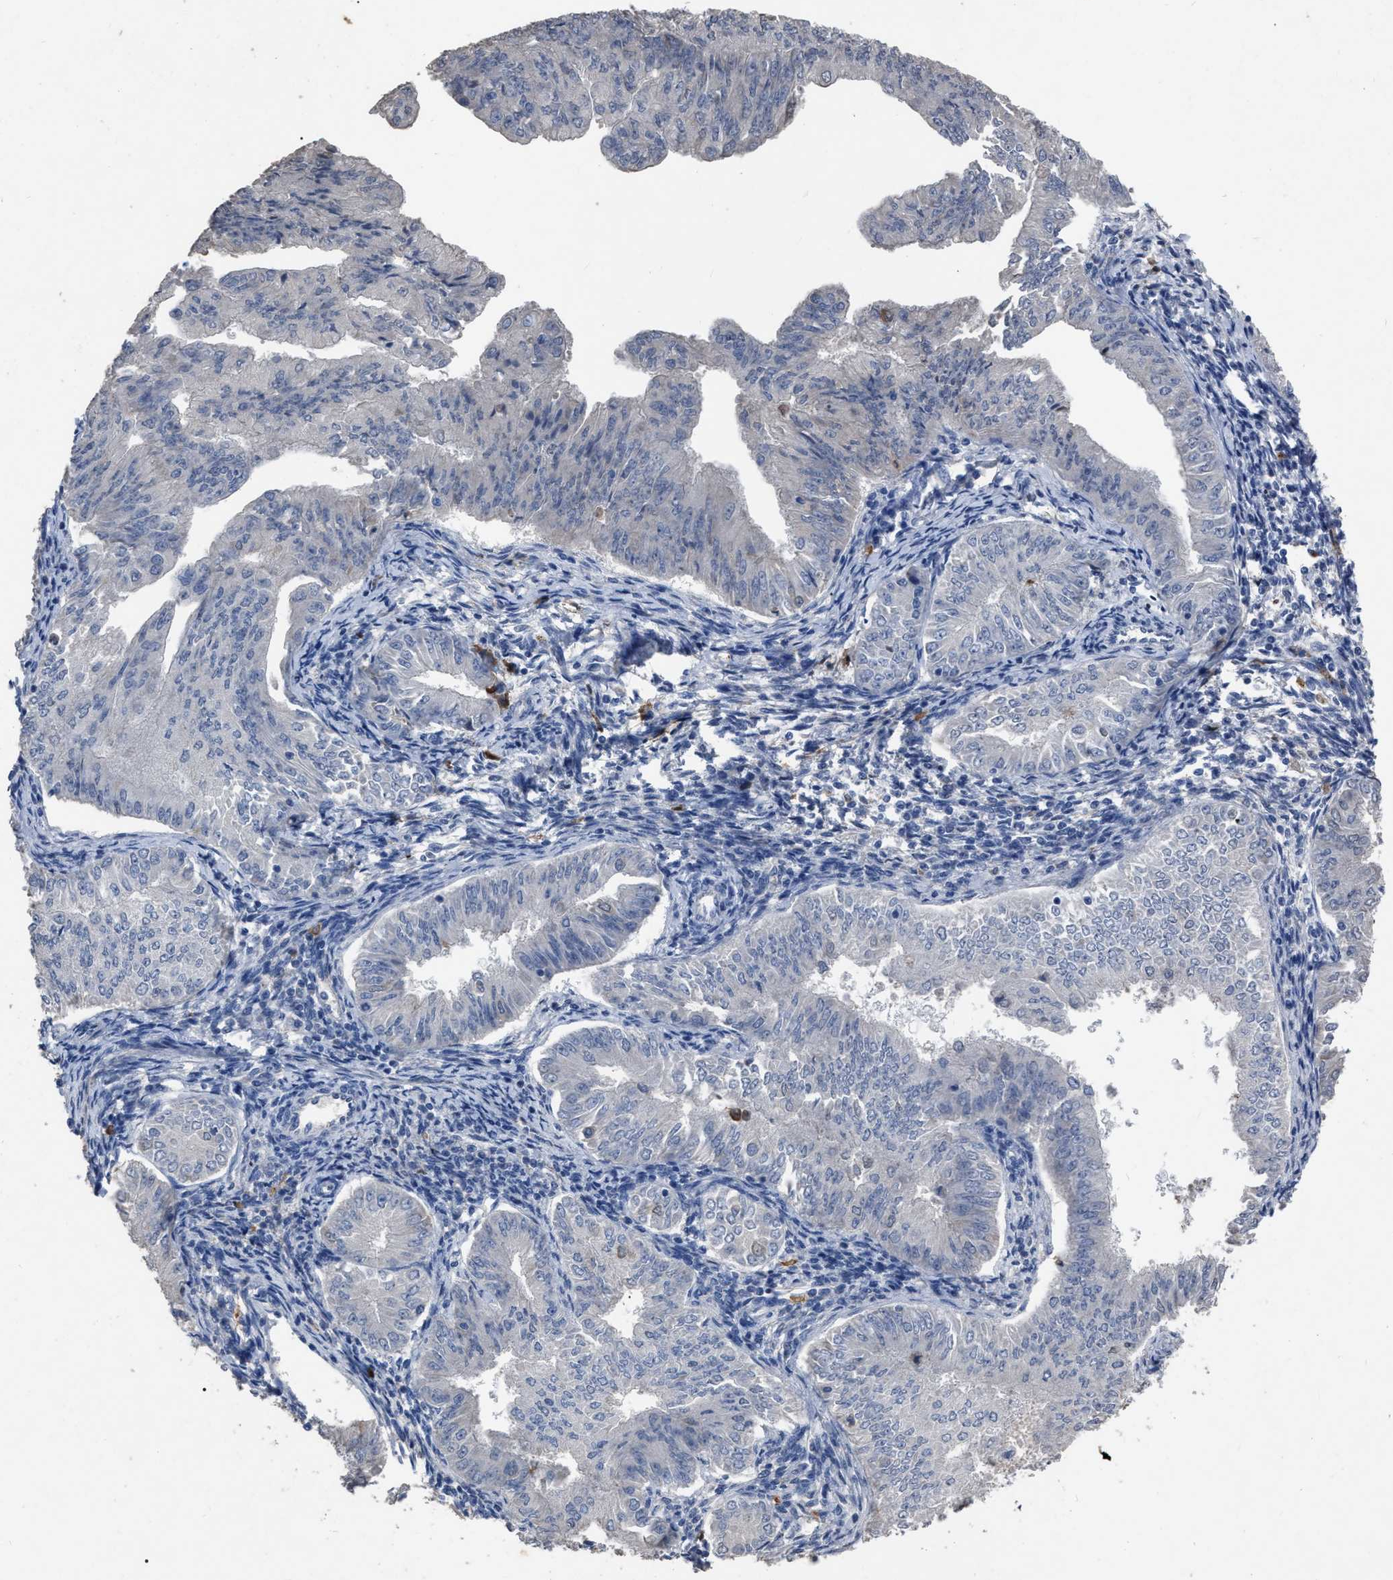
{"staining": {"intensity": "negative", "quantity": "none", "location": "none"}, "tissue": "endometrial cancer", "cell_type": "Tumor cells", "image_type": "cancer", "snomed": [{"axis": "morphology", "description": "Normal tissue, NOS"}, {"axis": "morphology", "description": "Adenocarcinoma, NOS"}, {"axis": "topography", "description": "Endometrium"}], "caption": "This photomicrograph is of endometrial cancer stained with immunohistochemistry to label a protein in brown with the nuclei are counter-stained blue. There is no expression in tumor cells. (Brightfield microscopy of DAB immunohistochemistry at high magnification).", "gene": "HABP2", "patient": {"sex": "female", "age": 53}}